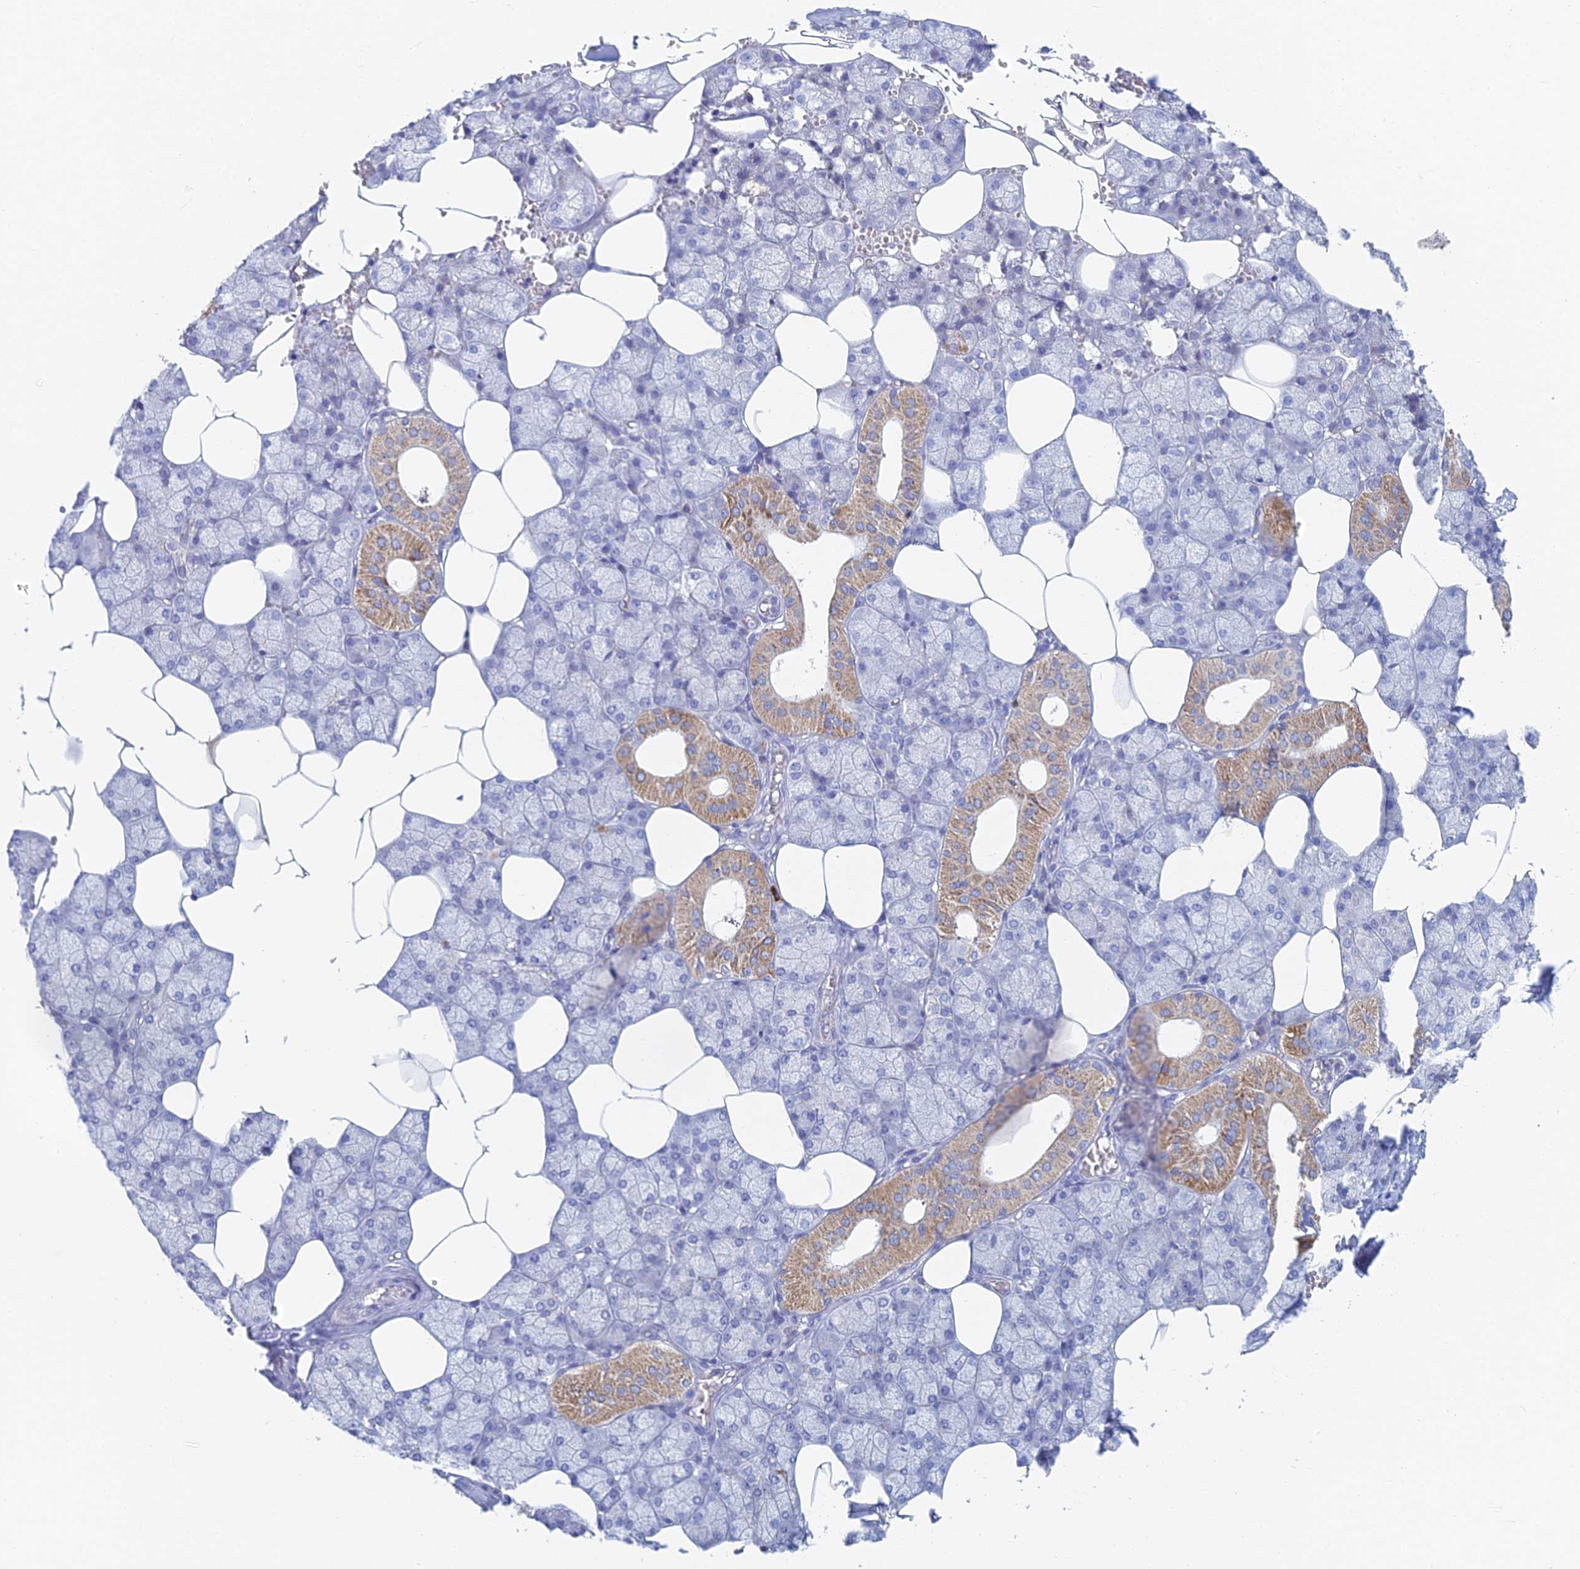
{"staining": {"intensity": "moderate", "quantity": "<25%", "location": "cytoplasmic/membranous"}, "tissue": "salivary gland", "cell_type": "Glandular cells", "image_type": "normal", "snomed": [{"axis": "morphology", "description": "Normal tissue, NOS"}, {"axis": "topography", "description": "Salivary gland"}], "caption": "Approximately <25% of glandular cells in benign salivary gland display moderate cytoplasmic/membranous protein staining as visualized by brown immunohistochemical staining.", "gene": "ACSM1", "patient": {"sex": "male", "age": 62}}